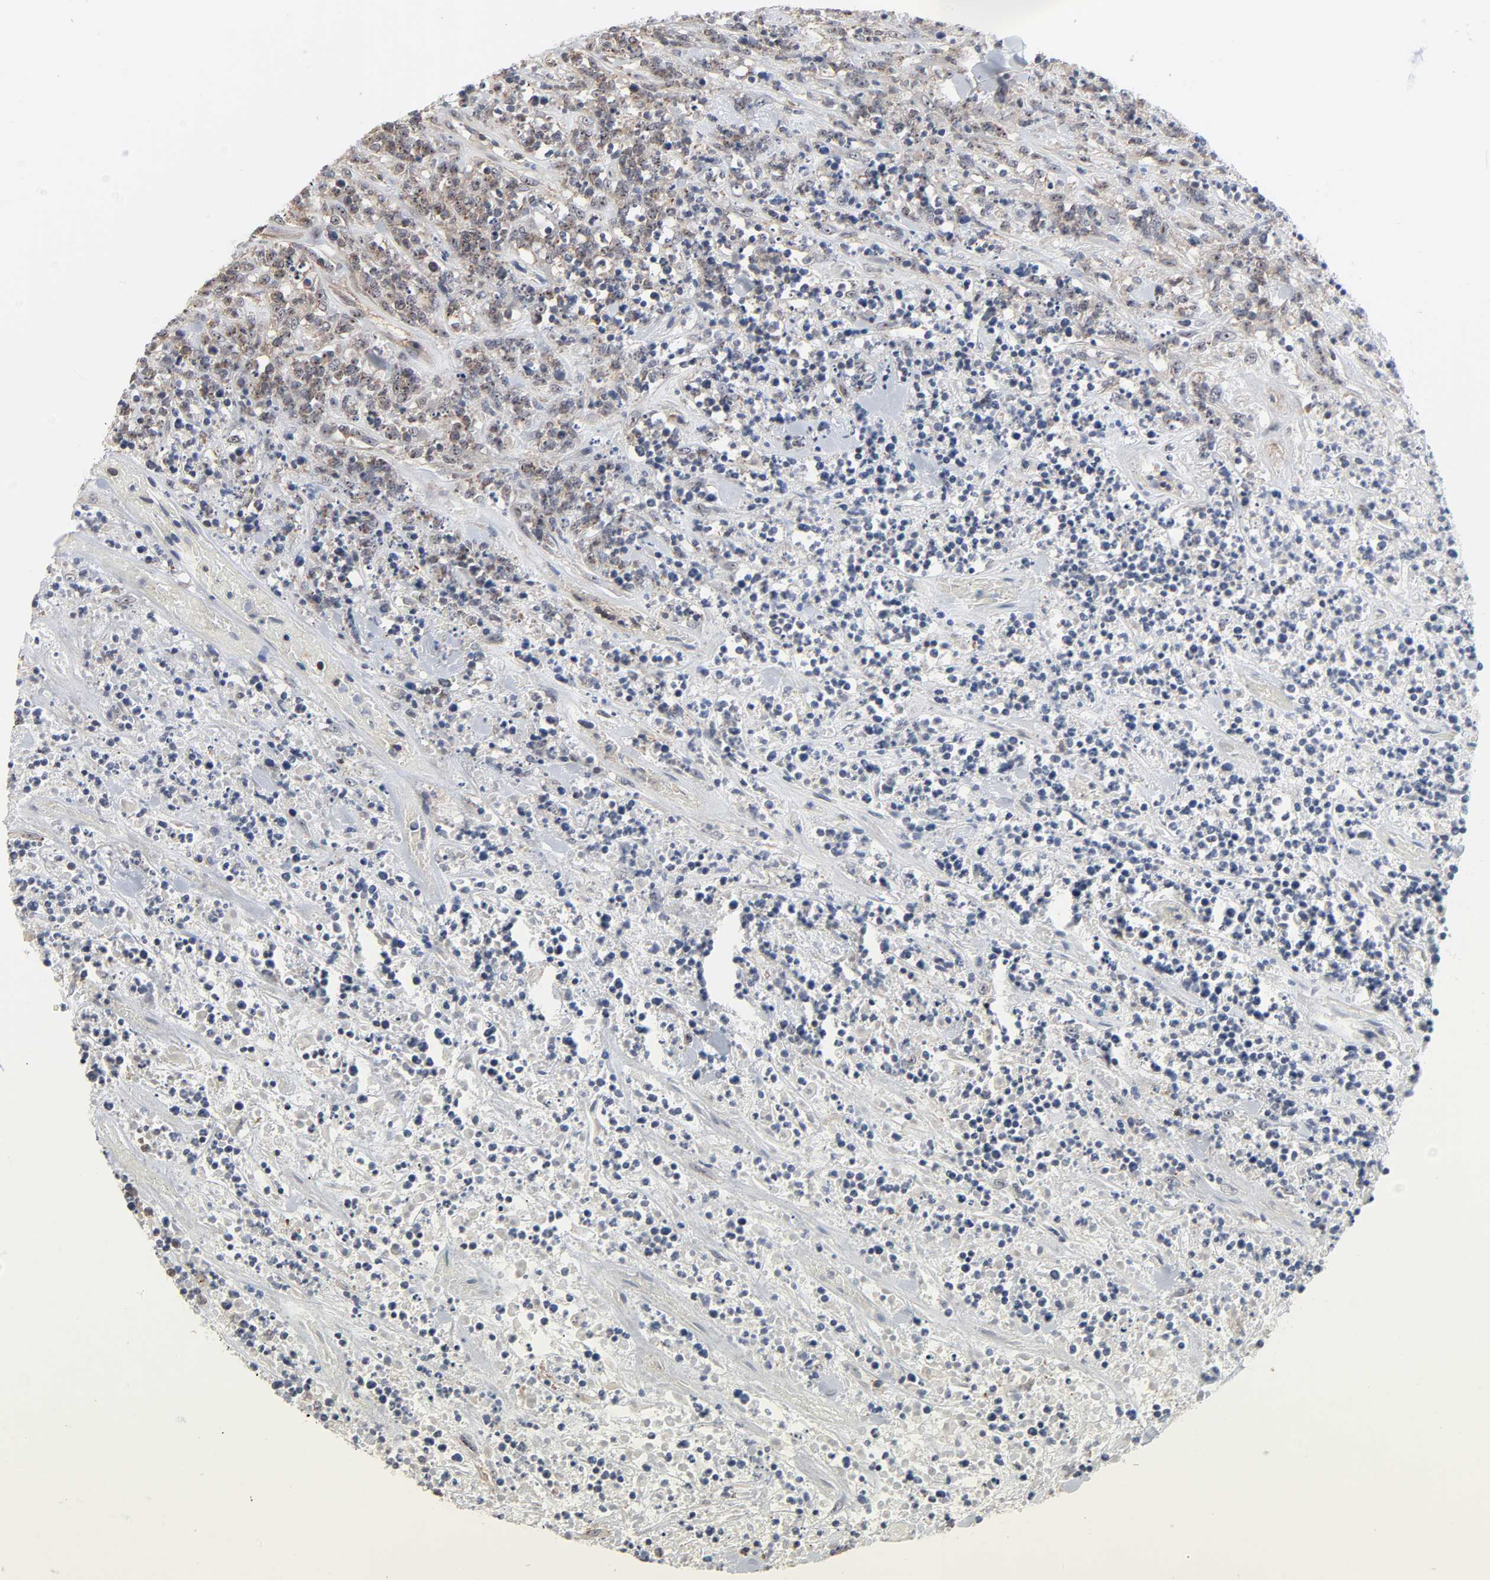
{"staining": {"intensity": "weak", "quantity": "<25%", "location": "cytoplasmic/membranous,nuclear"}, "tissue": "lymphoma", "cell_type": "Tumor cells", "image_type": "cancer", "snomed": [{"axis": "morphology", "description": "Malignant lymphoma, non-Hodgkin's type, High grade"}, {"axis": "topography", "description": "Soft tissue"}], "caption": "High magnification brightfield microscopy of lymphoma stained with DAB (3,3'-diaminobenzidine) (brown) and counterstained with hematoxylin (blue): tumor cells show no significant expression. (DAB immunohistochemistry, high magnification).", "gene": "DDX10", "patient": {"sex": "male", "age": 18}}